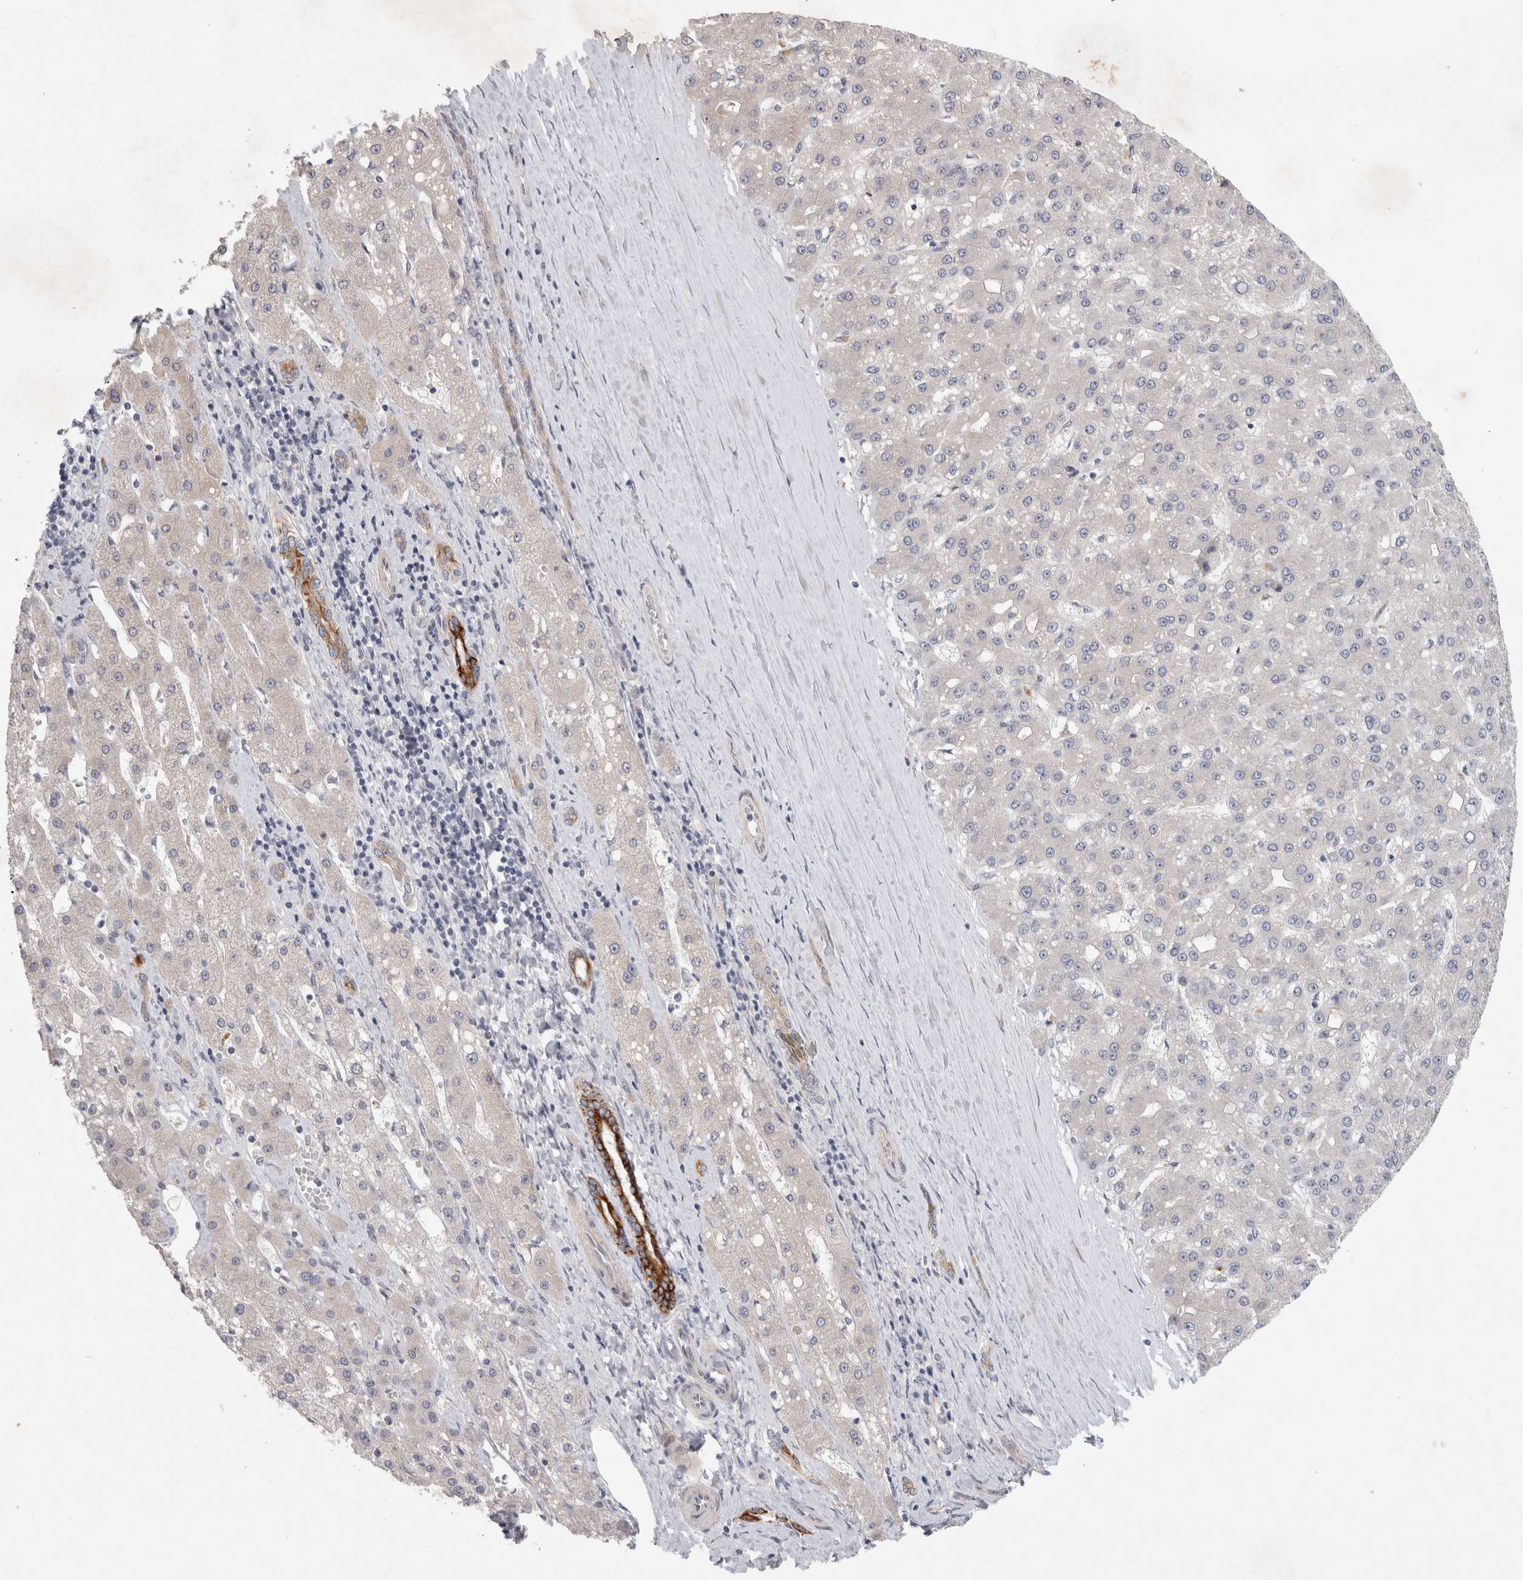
{"staining": {"intensity": "negative", "quantity": "none", "location": "none"}, "tissue": "liver cancer", "cell_type": "Tumor cells", "image_type": "cancer", "snomed": [{"axis": "morphology", "description": "Carcinoma, Hepatocellular, NOS"}, {"axis": "topography", "description": "Liver"}], "caption": "A high-resolution image shows IHC staining of liver cancer (hepatocellular carcinoma), which exhibits no significant staining in tumor cells.", "gene": "BZW2", "patient": {"sex": "male", "age": 67}}